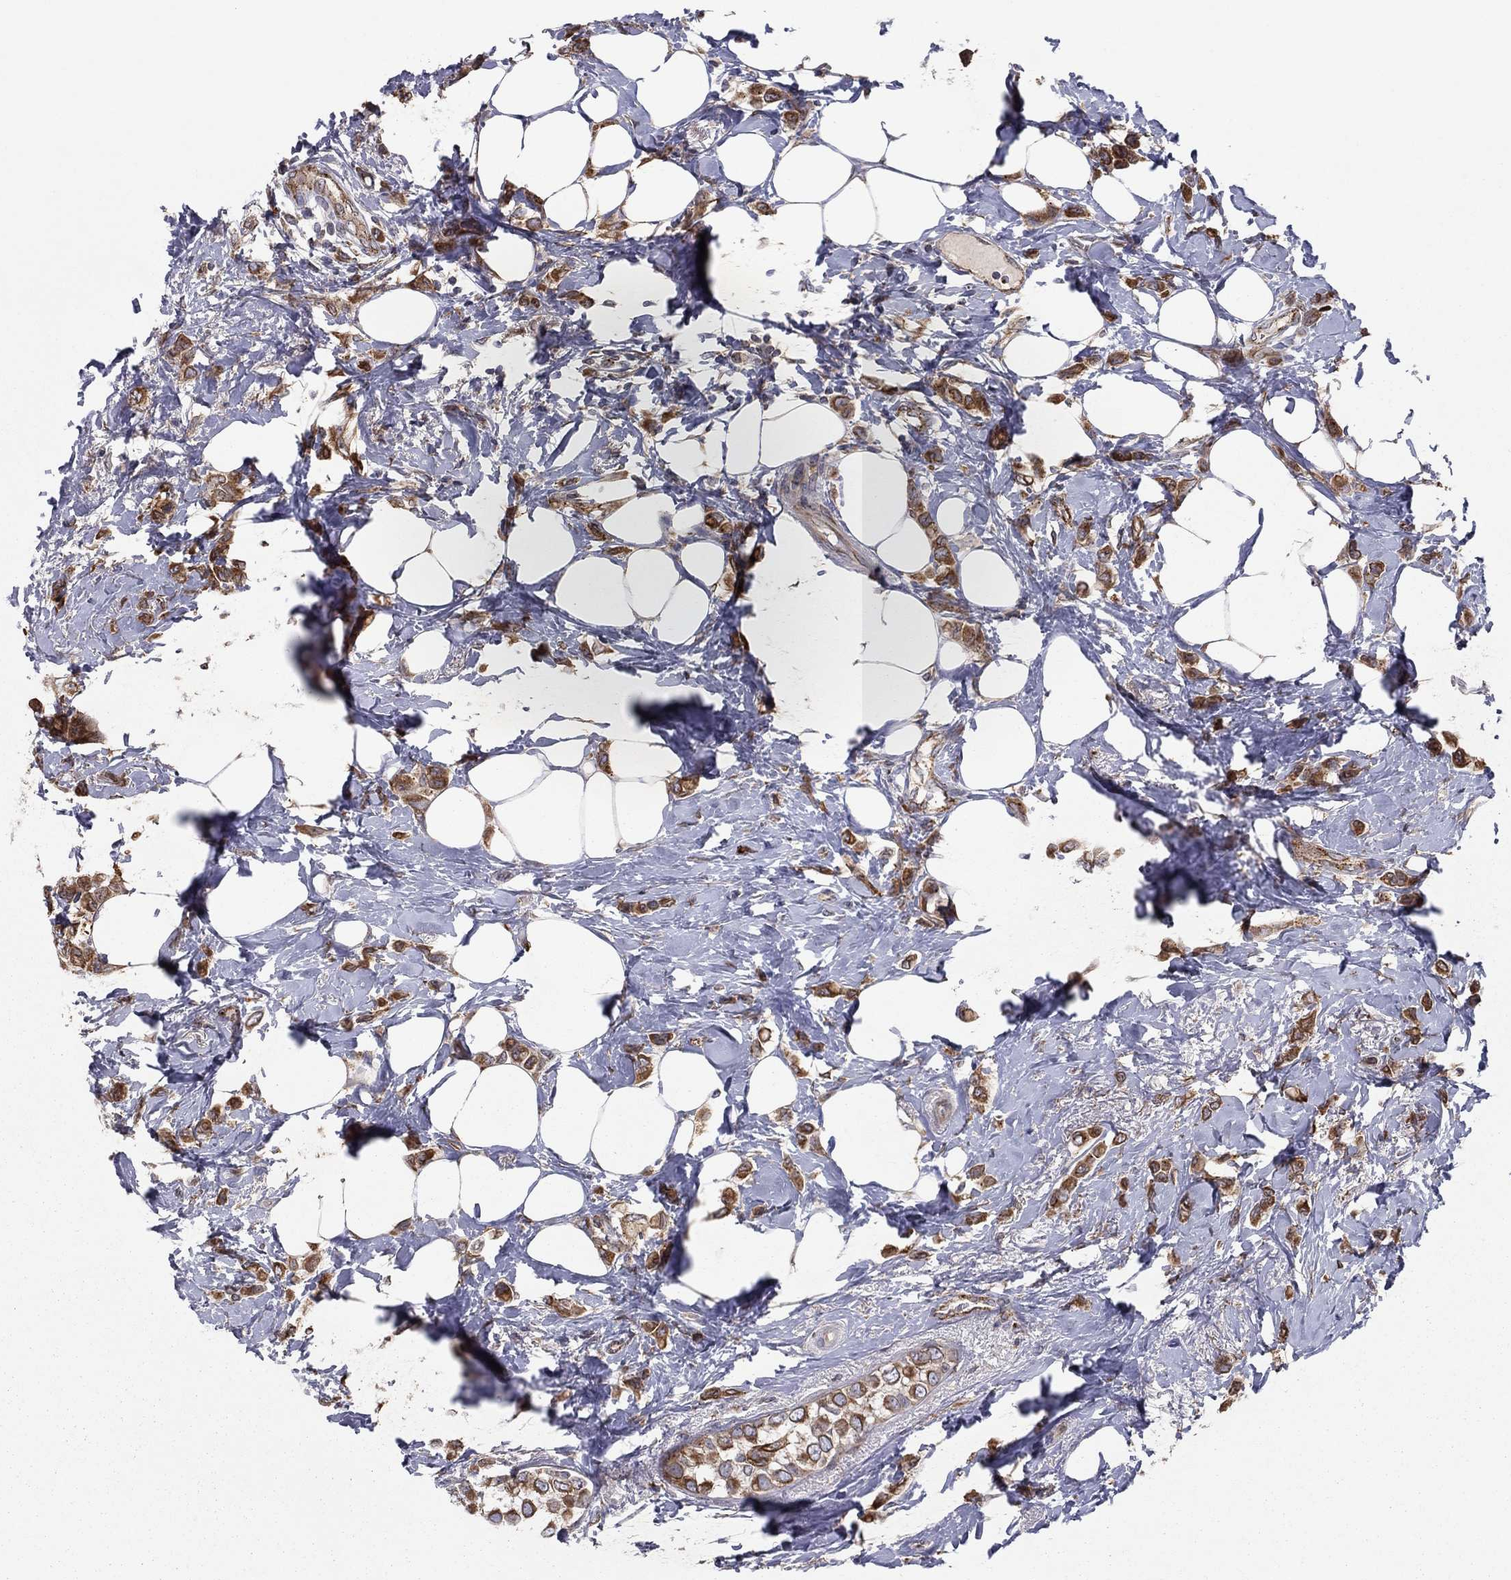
{"staining": {"intensity": "strong", "quantity": ">75%", "location": "cytoplasmic/membranous"}, "tissue": "breast cancer", "cell_type": "Tumor cells", "image_type": "cancer", "snomed": [{"axis": "morphology", "description": "Lobular carcinoma"}, {"axis": "topography", "description": "Breast"}], "caption": "Breast cancer (lobular carcinoma) was stained to show a protein in brown. There is high levels of strong cytoplasmic/membranous expression in approximately >75% of tumor cells.", "gene": "YIF1A", "patient": {"sex": "female", "age": 66}}